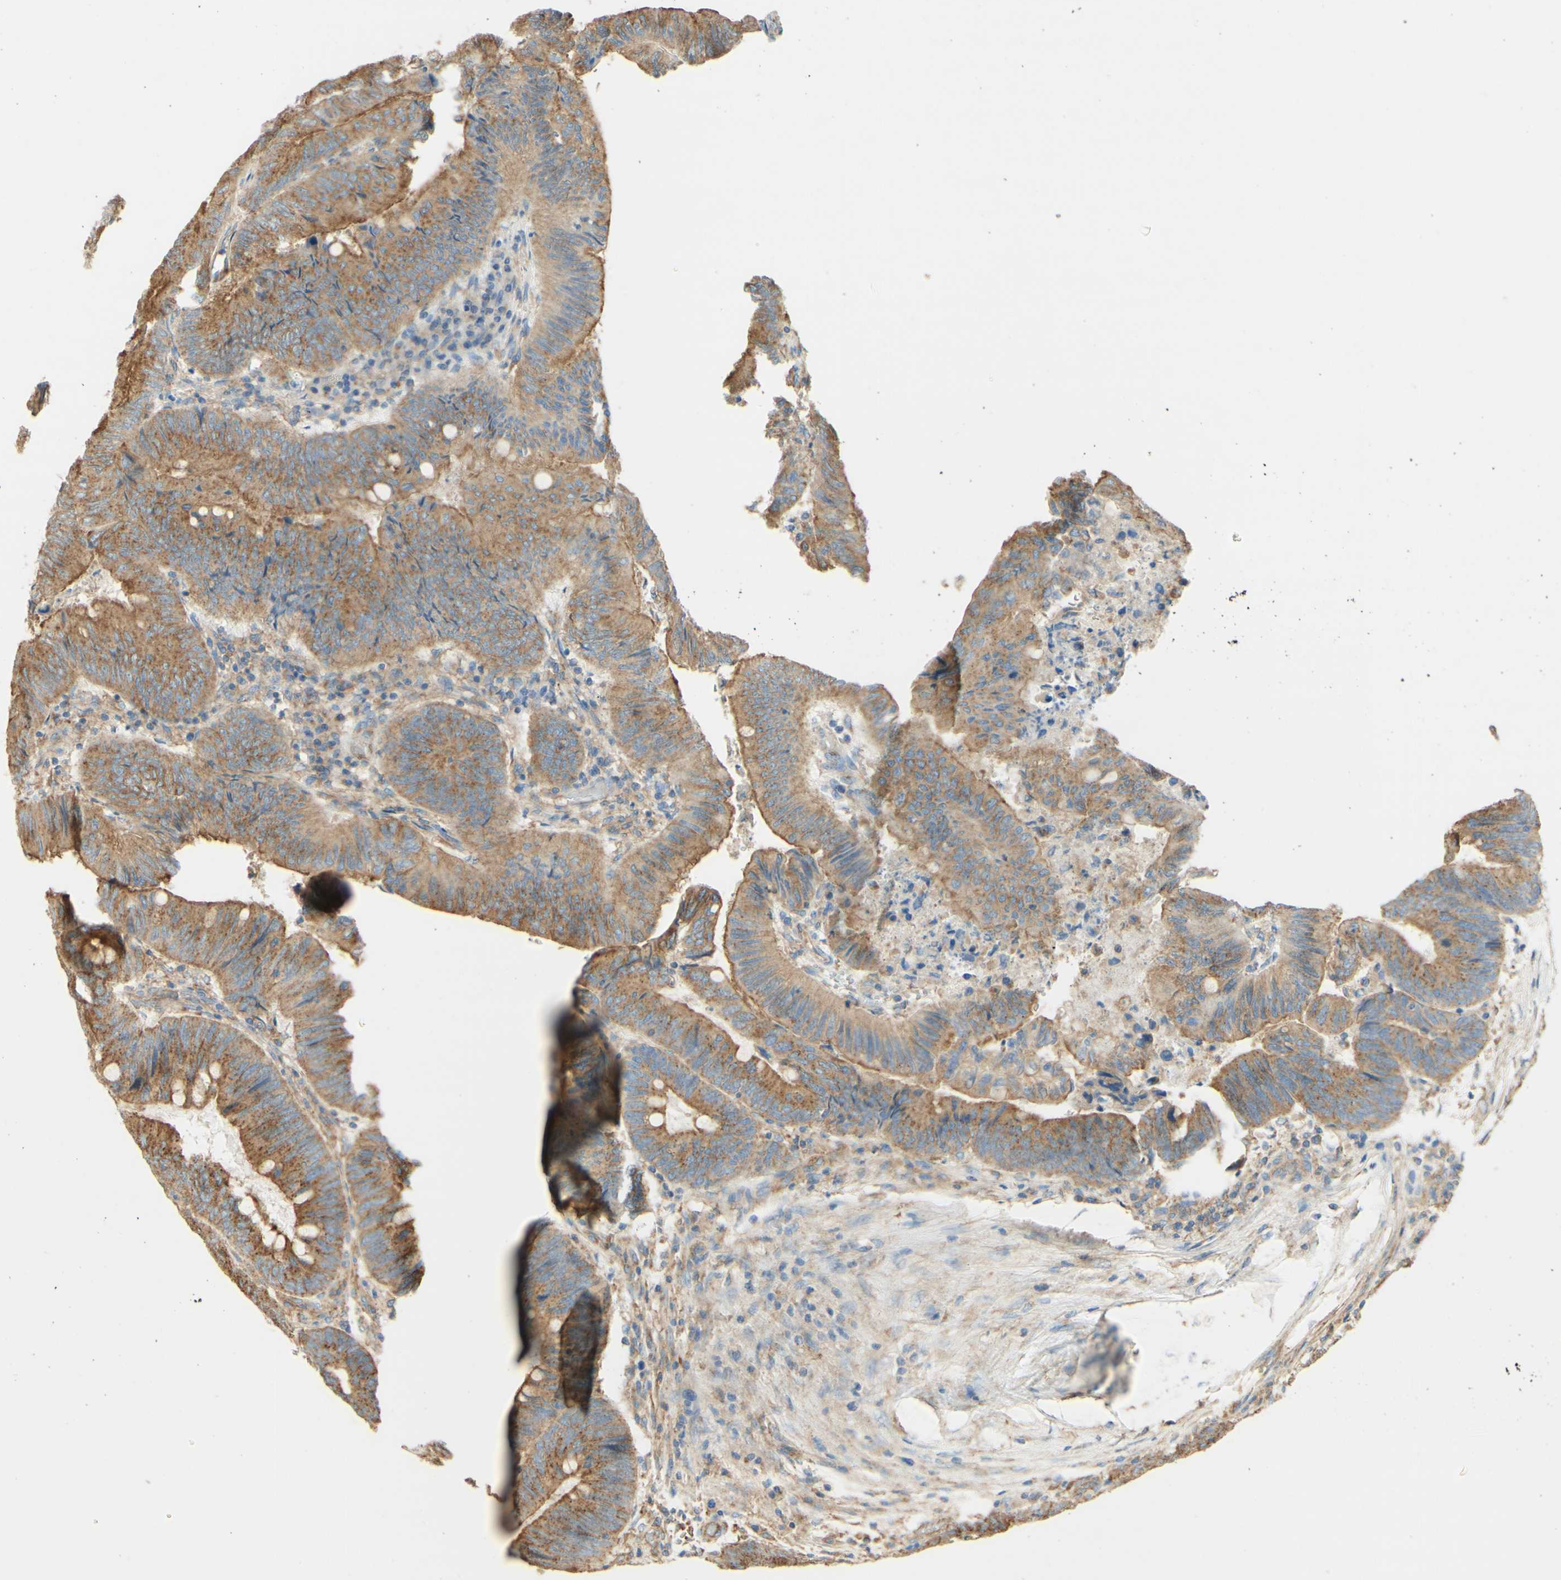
{"staining": {"intensity": "moderate", "quantity": ">75%", "location": "cytoplasmic/membranous"}, "tissue": "colorectal cancer", "cell_type": "Tumor cells", "image_type": "cancer", "snomed": [{"axis": "morphology", "description": "Normal tissue, NOS"}, {"axis": "morphology", "description": "Adenocarcinoma, NOS"}, {"axis": "topography", "description": "Rectum"}, {"axis": "topography", "description": "Peripheral nerve tissue"}], "caption": "A high-resolution micrograph shows immunohistochemistry (IHC) staining of colorectal adenocarcinoma, which displays moderate cytoplasmic/membranous expression in about >75% of tumor cells. Using DAB (brown) and hematoxylin (blue) stains, captured at high magnification using brightfield microscopy.", "gene": "CLTC", "patient": {"sex": "male", "age": 92}}